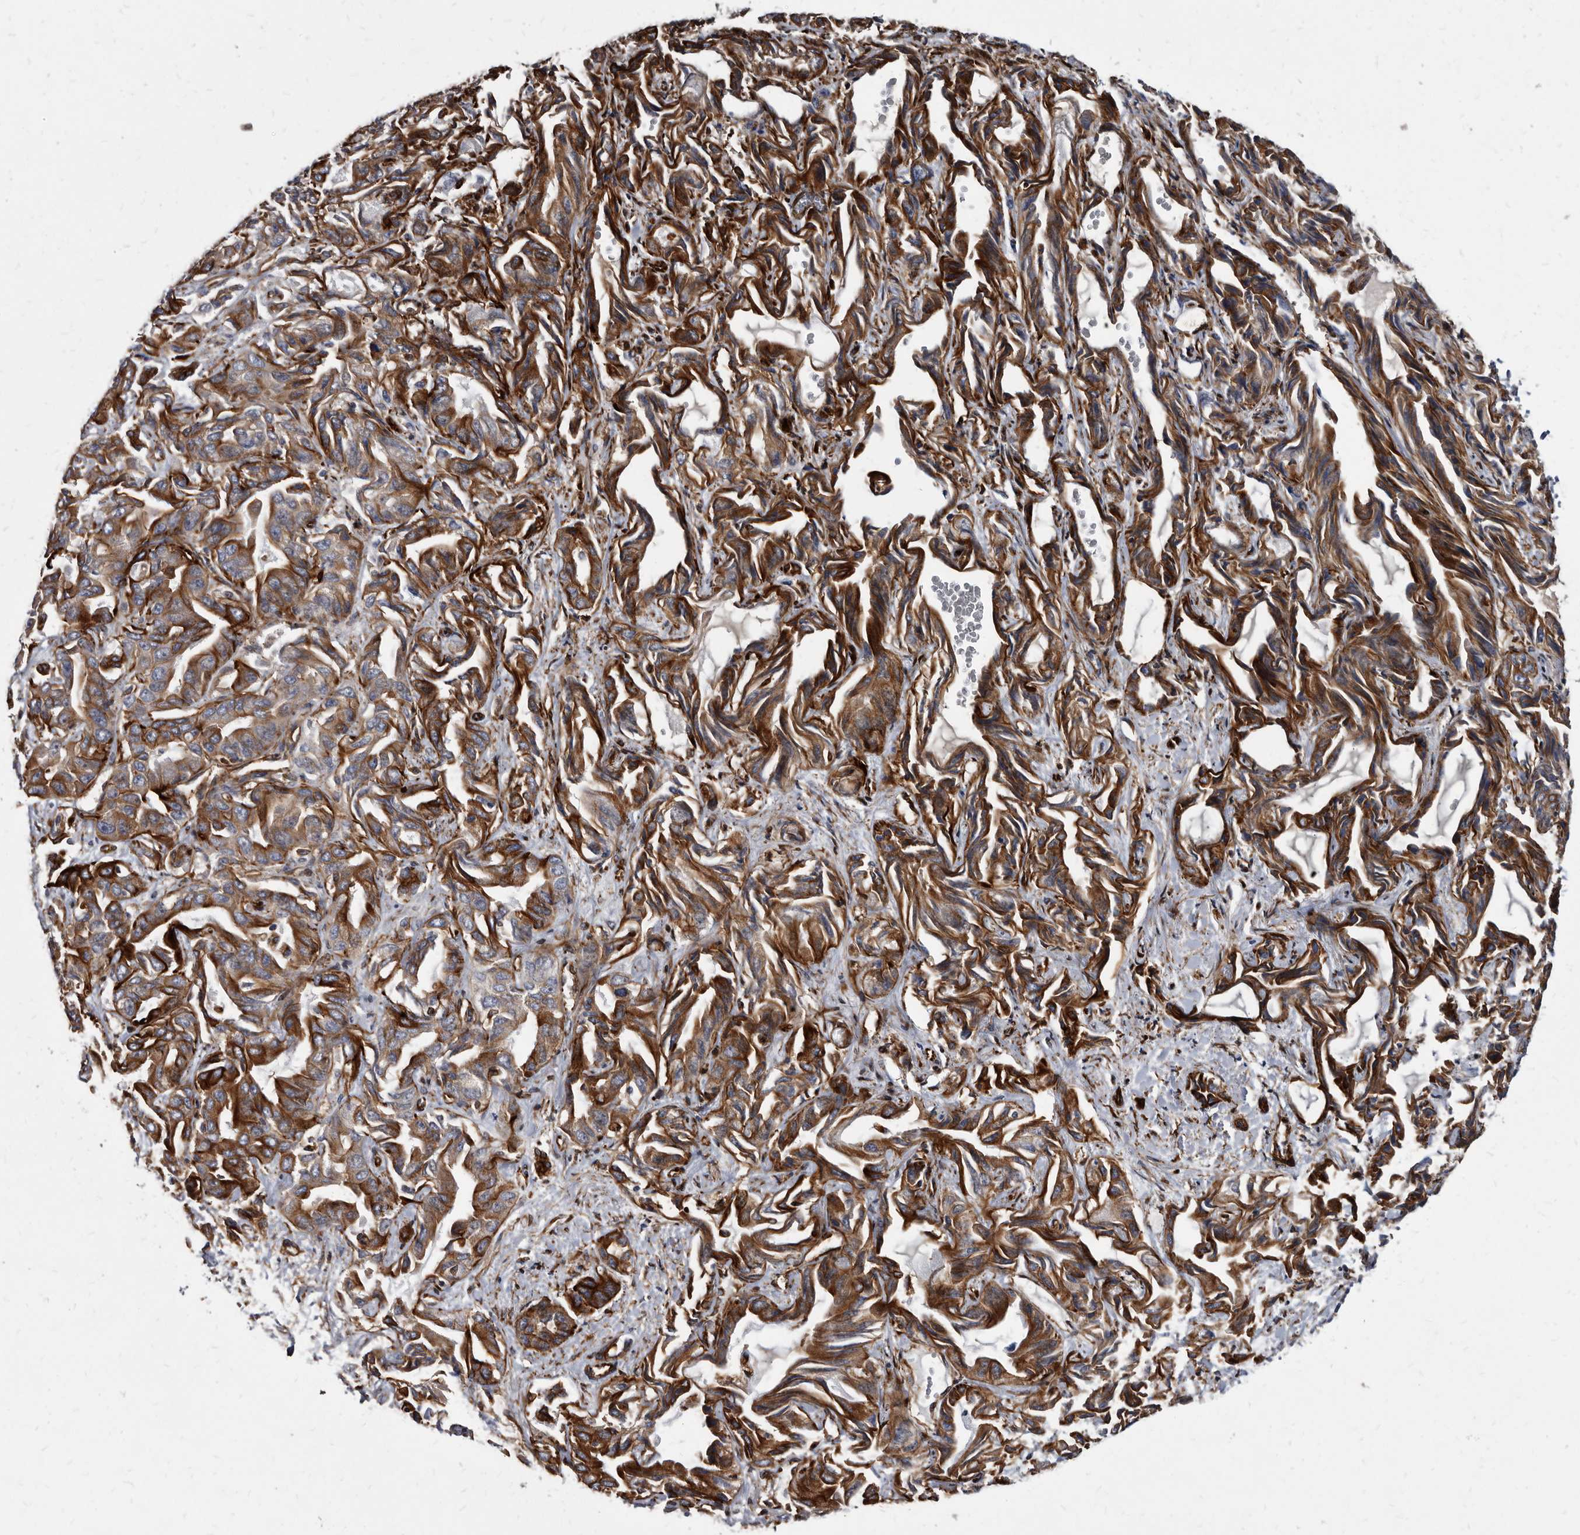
{"staining": {"intensity": "strong", "quantity": ">75%", "location": "cytoplasmic/membranous"}, "tissue": "liver cancer", "cell_type": "Tumor cells", "image_type": "cancer", "snomed": [{"axis": "morphology", "description": "Cholangiocarcinoma"}, {"axis": "topography", "description": "Liver"}], "caption": "The histopathology image demonstrates immunohistochemical staining of liver cancer. There is strong cytoplasmic/membranous staining is present in approximately >75% of tumor cells.", "gene": "KCTD20", "patient": {"sex": "female", "age": 52}}